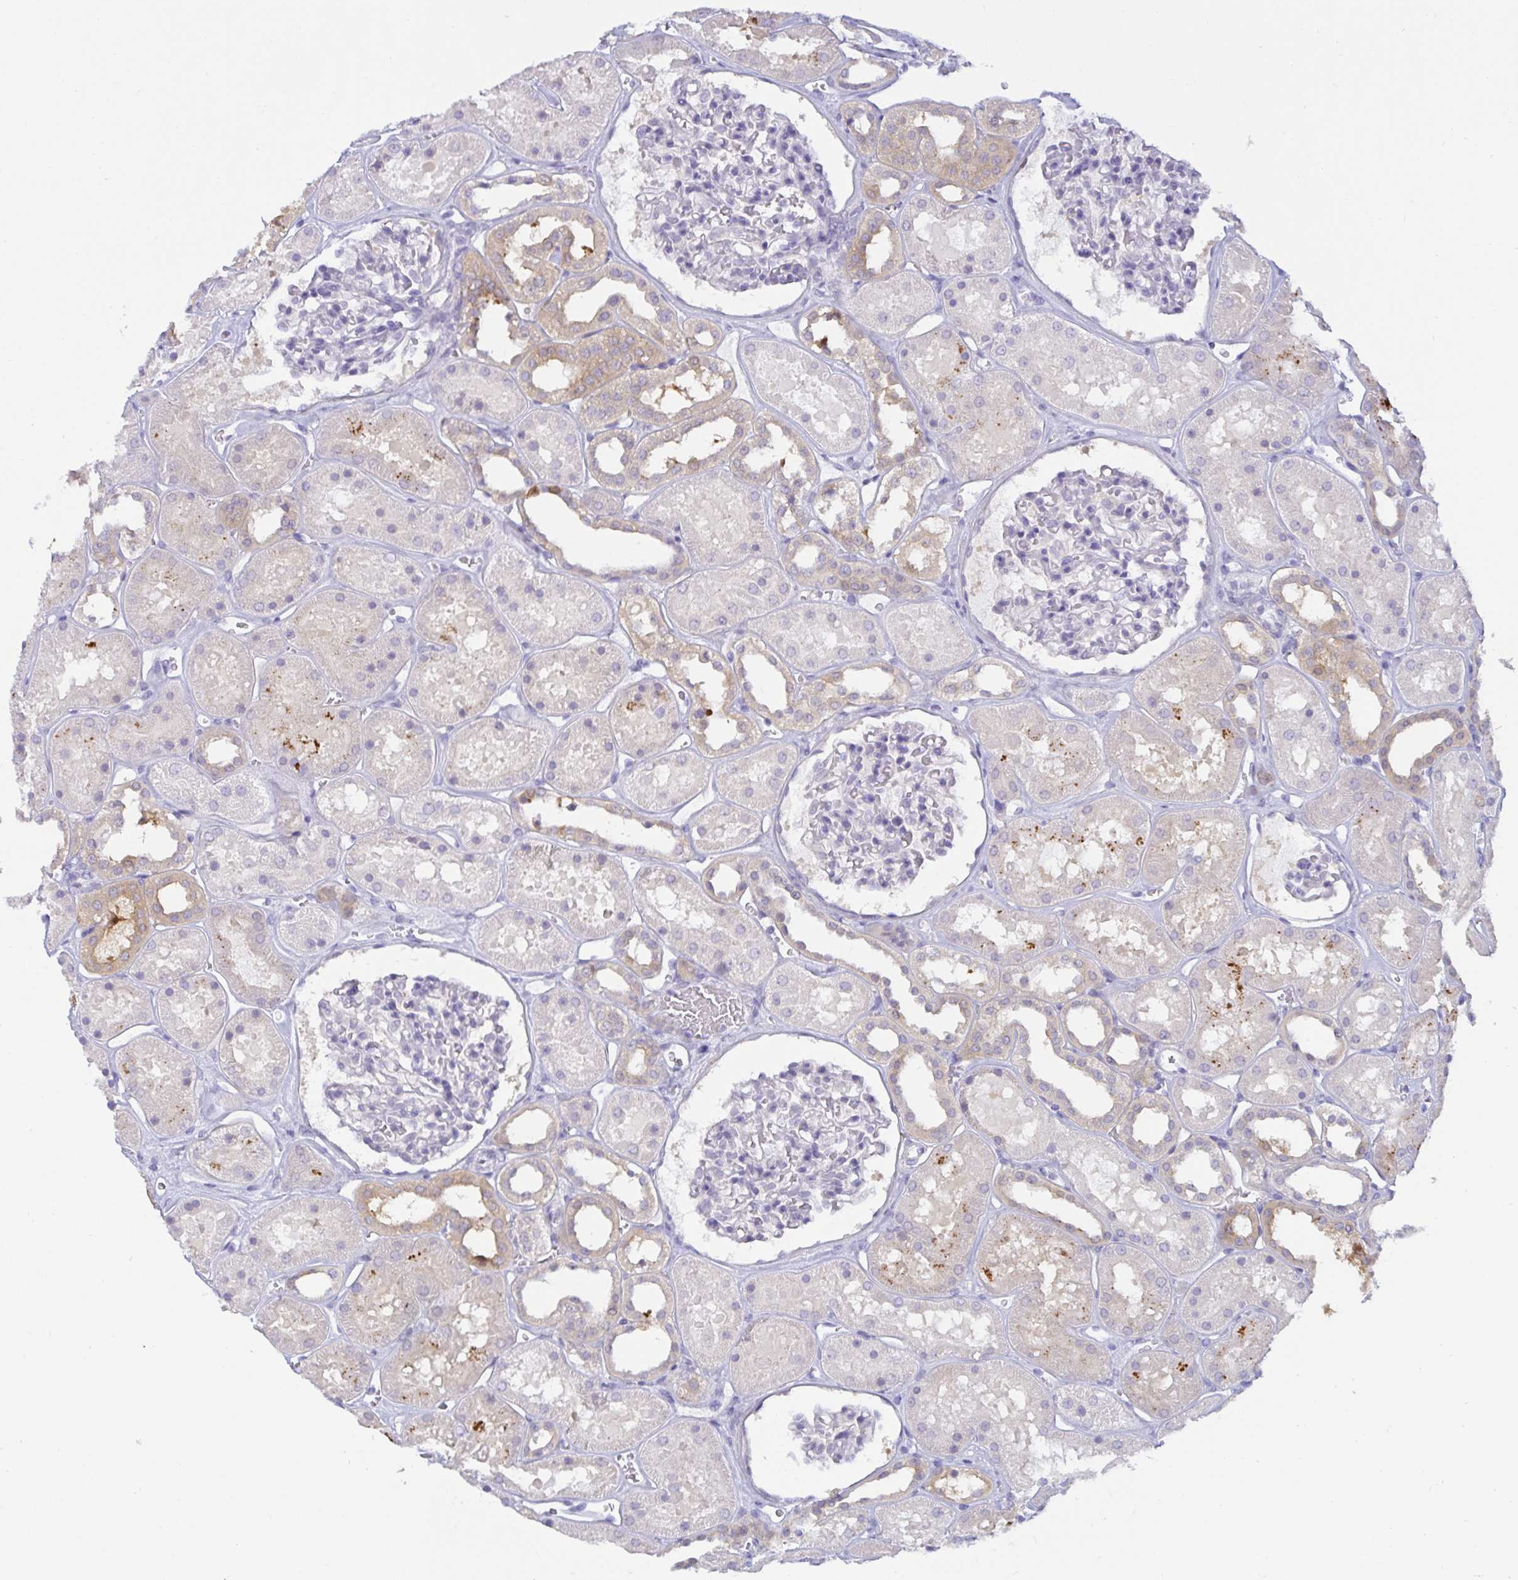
{"staining": {"intensity": "negative", "quantity": "none", "location": "none"}, "tissue": "kidney", "cell_type": "Cells in glomeruli", "image_type": "normal", "snomed": [{"axis": "morphology", "description": "Normal tissue, NOS"}, {"axis": "topography", "description": "Kidney"}], "caption": "IHC image of unremarkable human kidney stained for a protein (brown), which demonstrates no expression in cells in glomeruli. (DAB (3,3'-diaminobenzidine) IHC with hematoxylin counter stain).", "gene": "MON2", "patient": {"sex": "female", "age": 41}}